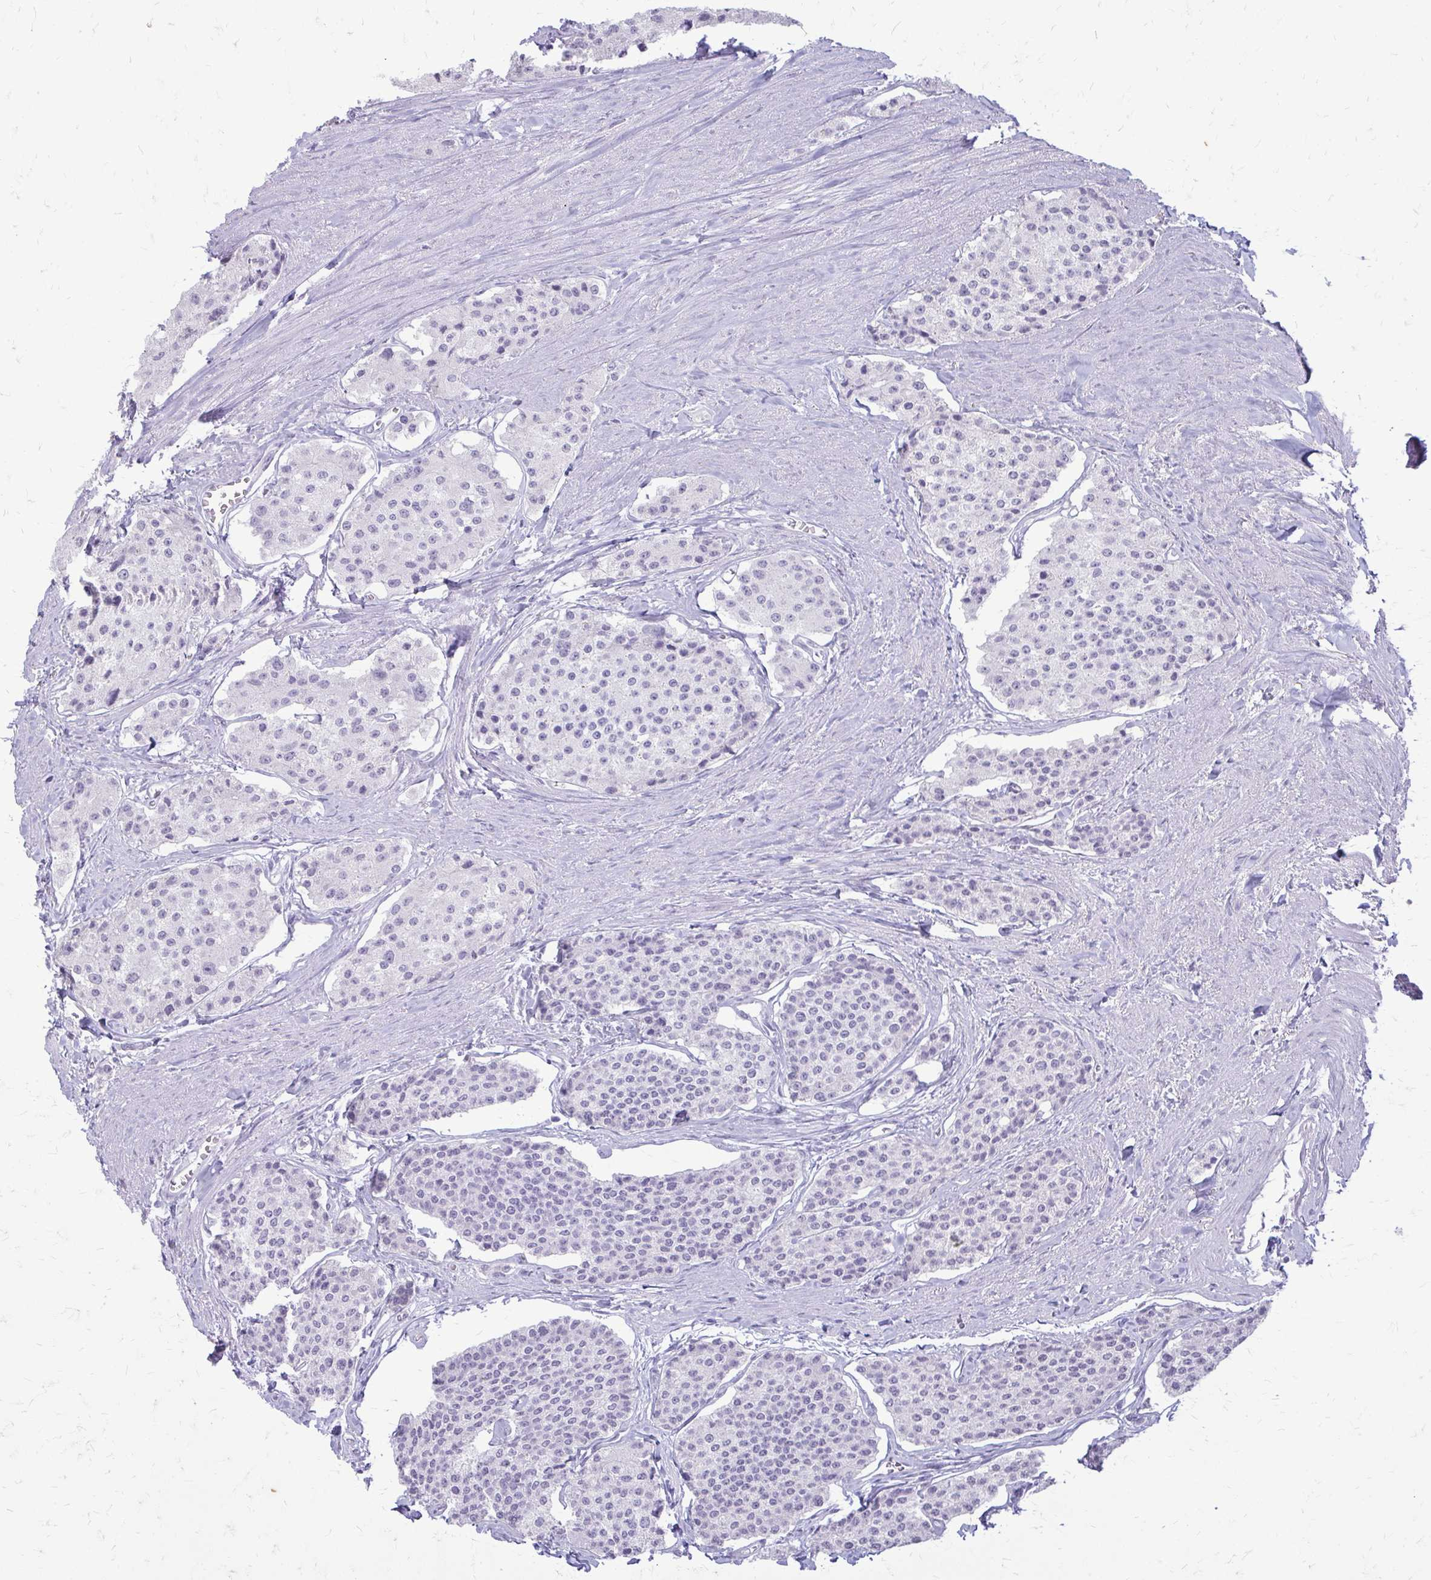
{"staining": {"intensity": "negative", "quantity": "none", "location": "none"}, "tissue": "carcinoid", "cell_type": "Tumor cells", "image_type": "cancer", "snomed": [{"axis": "morphology", "description": "Carcinoid, malignant, NOS"}, {"axis": "topography", "description": "Small intestine"}], "caption": "Tumor cells show no significant expression in carcinoid. Nuclei are stained in blue.", "gene": "KRT5", "patient": {"sex": "female", "age": 65}}